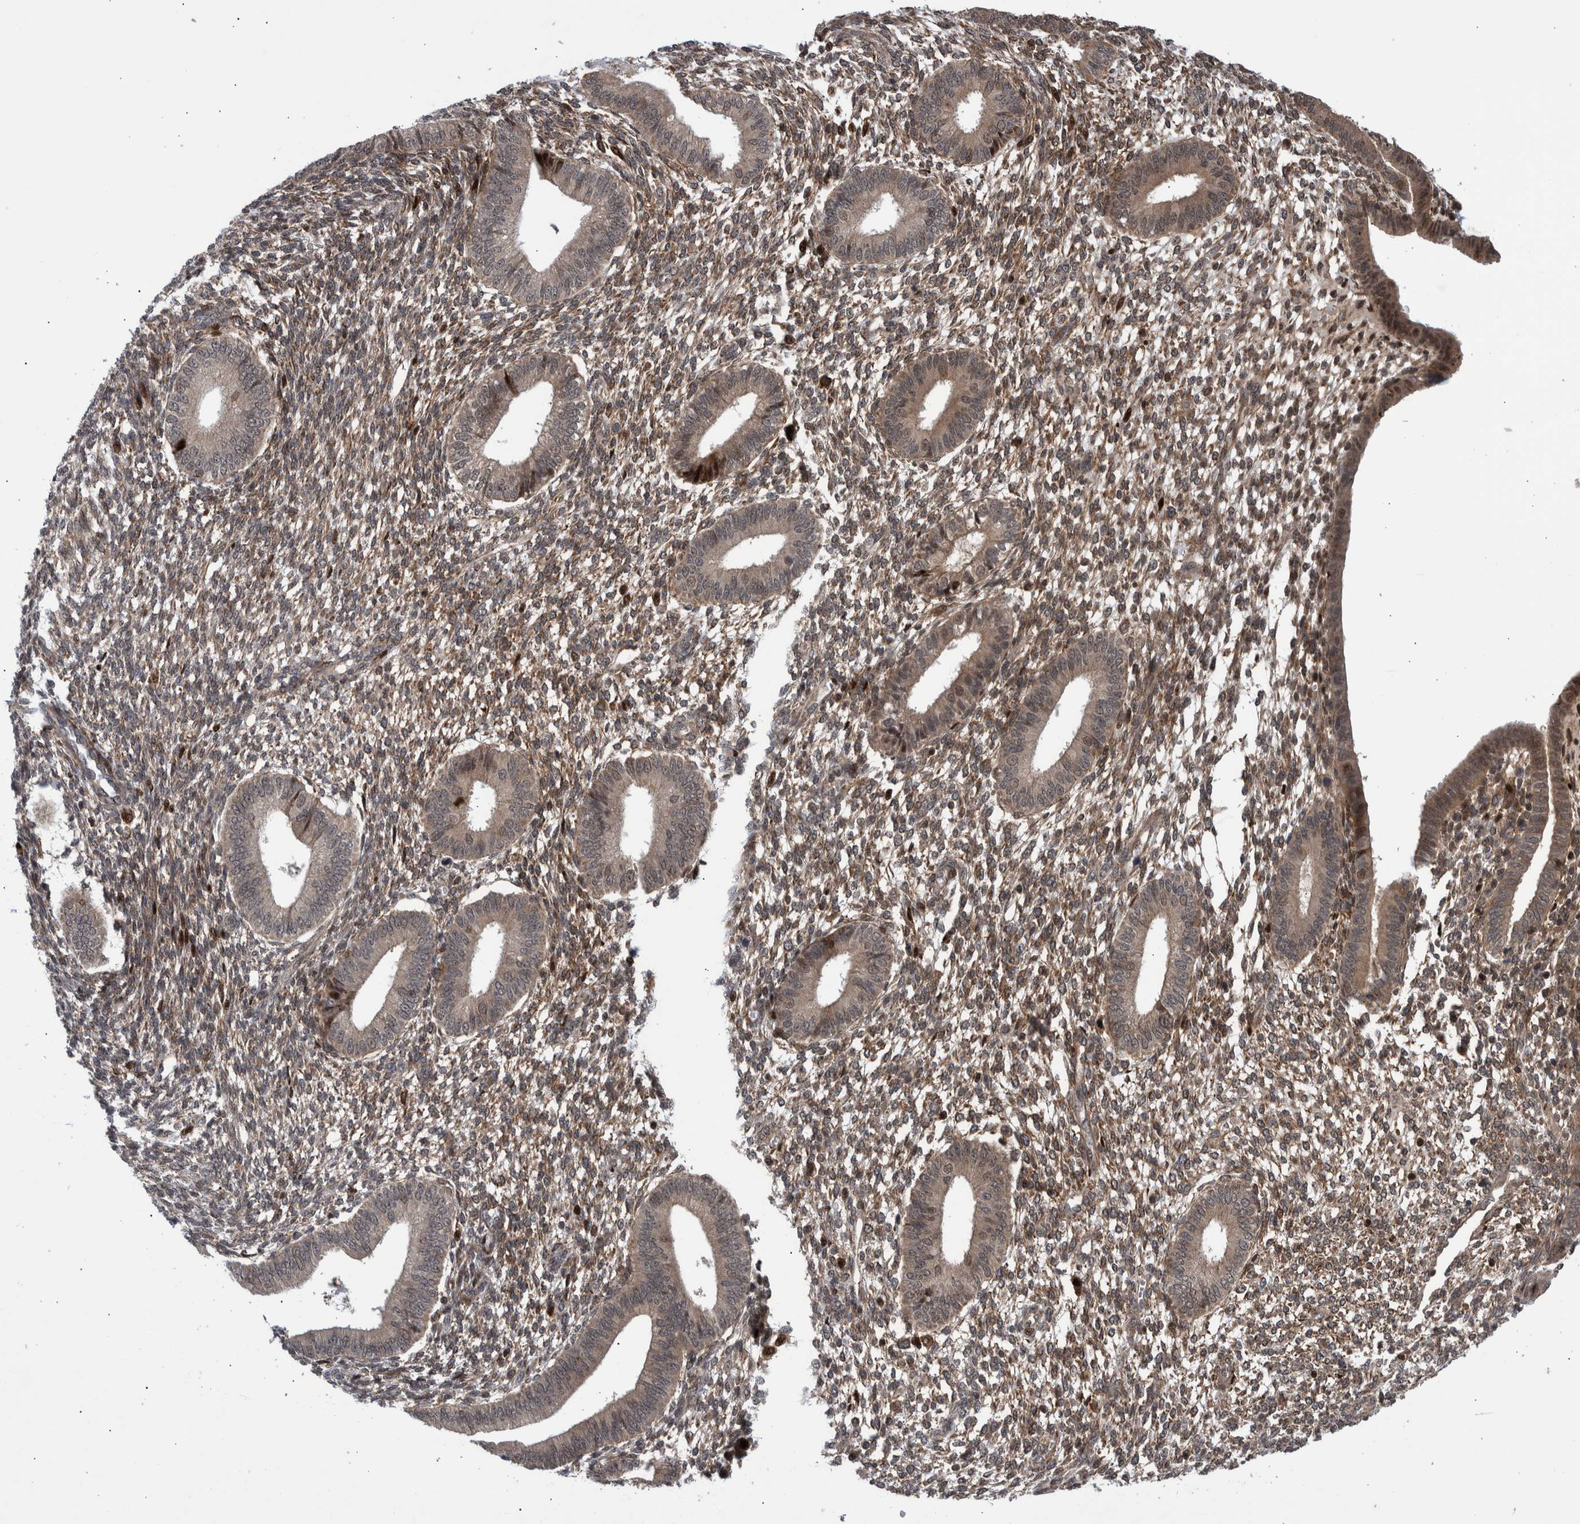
{"staining": {"intensity": "weak", "quantity": ">75%", "location": "cytoplasmic/membranous"}, "tissue": "endometrium", "cell_type": "Cells in endometrial stroma", "image_type": "normal", "snomed": [{"axis": "morphology", "description": "Normal tissue, NOS"}, {"axis": "topography", "description": "Endometrium"}], "caption": "The photomicrograph demonstrates staining of normal endometrium, revealing weak cytoplasmic/membranous protein expression (brown color) within cells in endometrial stroma.", "gene": "SHISA6", "patient": {"sex": "female", "age": 46}}